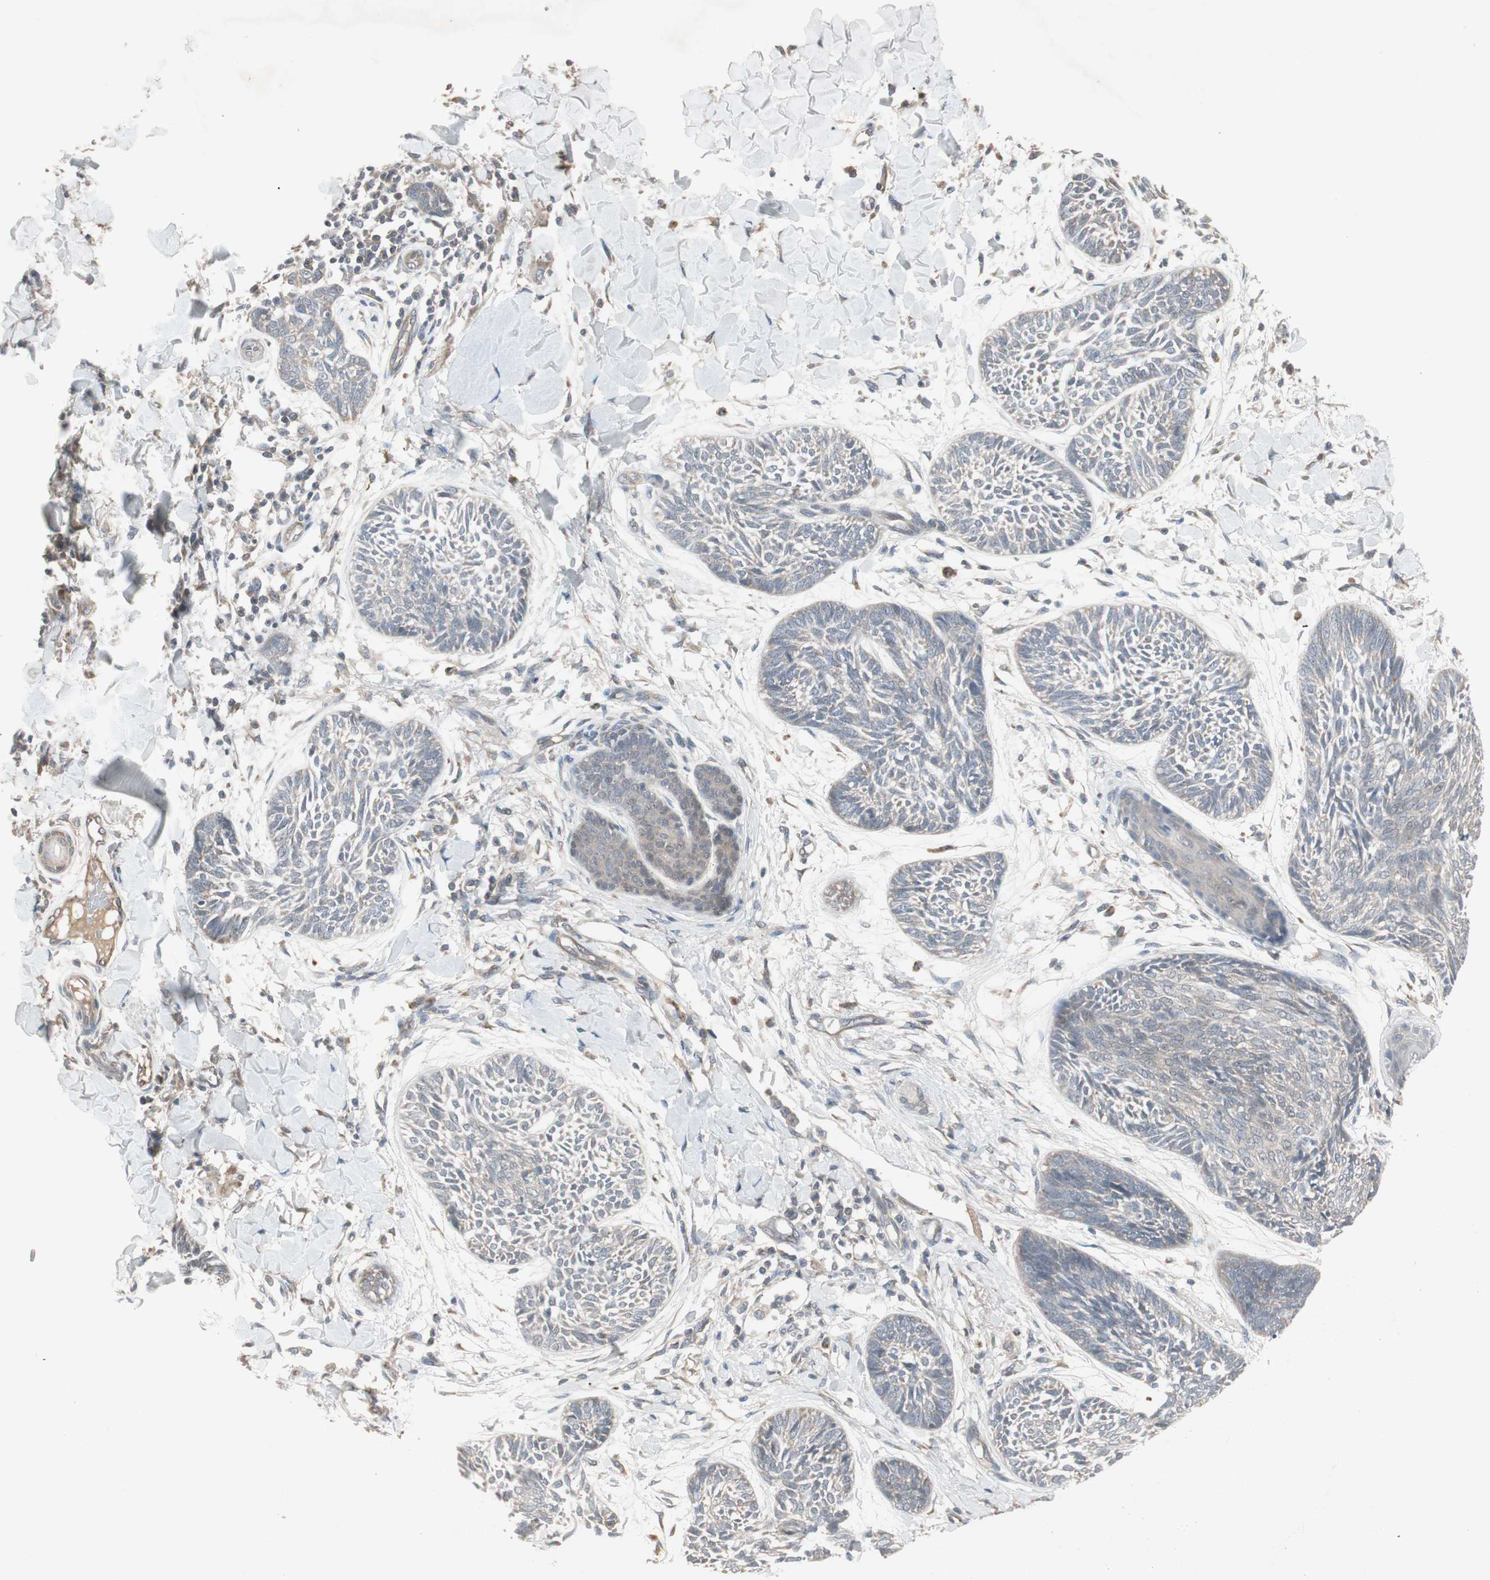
{"staining": {"intensity": "negative", "quantity": "none", "location": "none"}, "tissue": "skin cancer", "cell_type": "Tumor cells", "image_type": "cancer", "snomed": [{"axis": "morphology", "description": "Papilloma, NOS"}, {"axis": "morphology", "description": "Basal cell carcinoma"}, {"axis": "topography", "description": "Skin"}], "caption": "Skin cancer (basal cell carcinoma) stained for a protein using immunohistochemistry (IHC) exhibits no positivity tumor cells.", "gene": "JMJD7-PLA2G4B", "patient": {"sex": "male", "age": 87}}